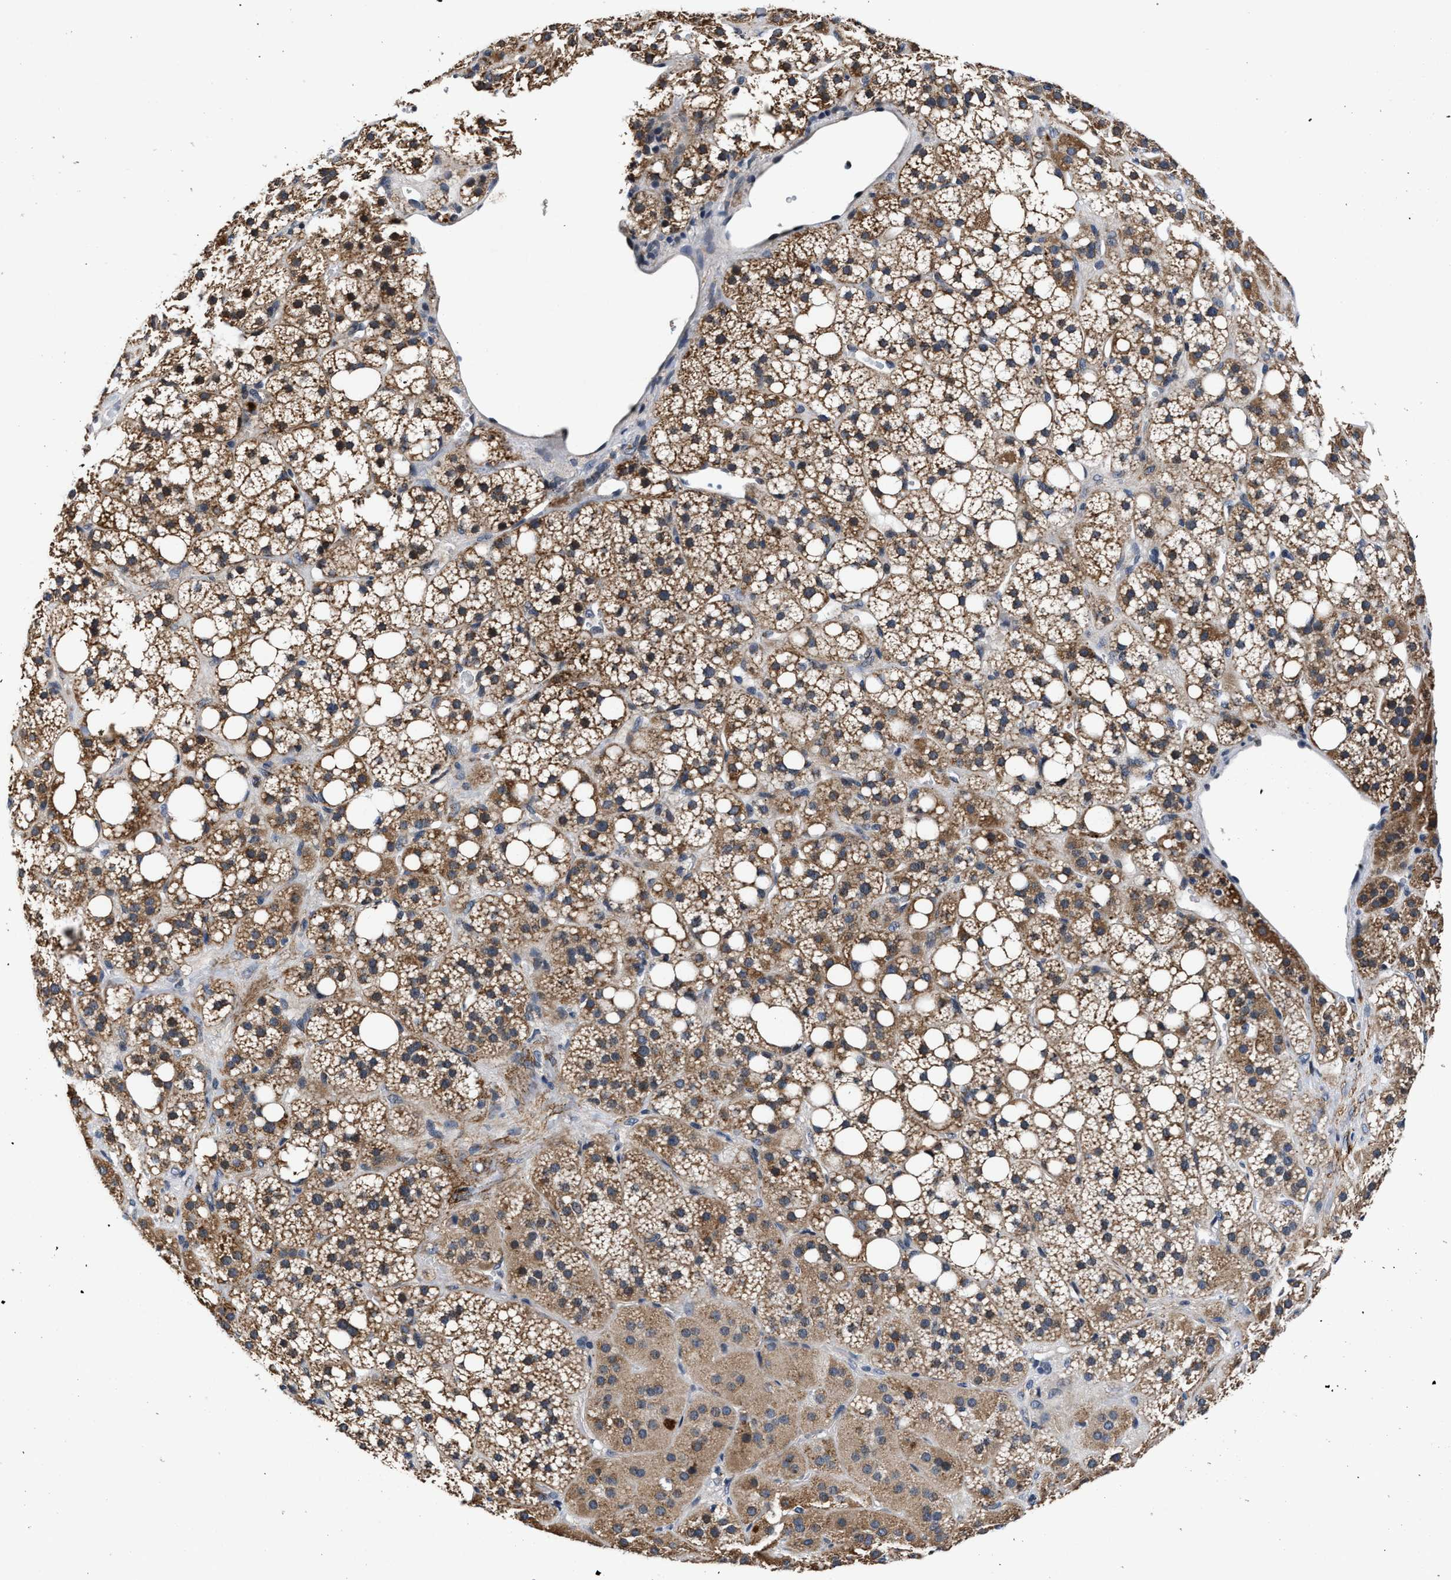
{"staining": {"intensity": "moderate", "quantity": ">75%", "location": "cytoplasmic/membranous"}, "tissue": "adrenal gland", "cell_type": "Glandular cells", "image_type": "normal", "snomed": [{"axis": "morphology", "description": "Normal tissue, NOS"}, {"axis": "topography", "description": "Adrenal gland"}], "caption": "Immunohistochemical staining of benign human adrenal gland shows moderate cytoplasmic/membranous protein positivity in approximately >75% of glandular cells. The staining was performed using DAB (3,3'-diaminobenzidine) to visualize the protein expression in brown, while the nuclei were stained in blue with hematoxylin (Magnification: 20x).", "gene": "TMEM53", "patient": {"sex": "female", "age": 59}}